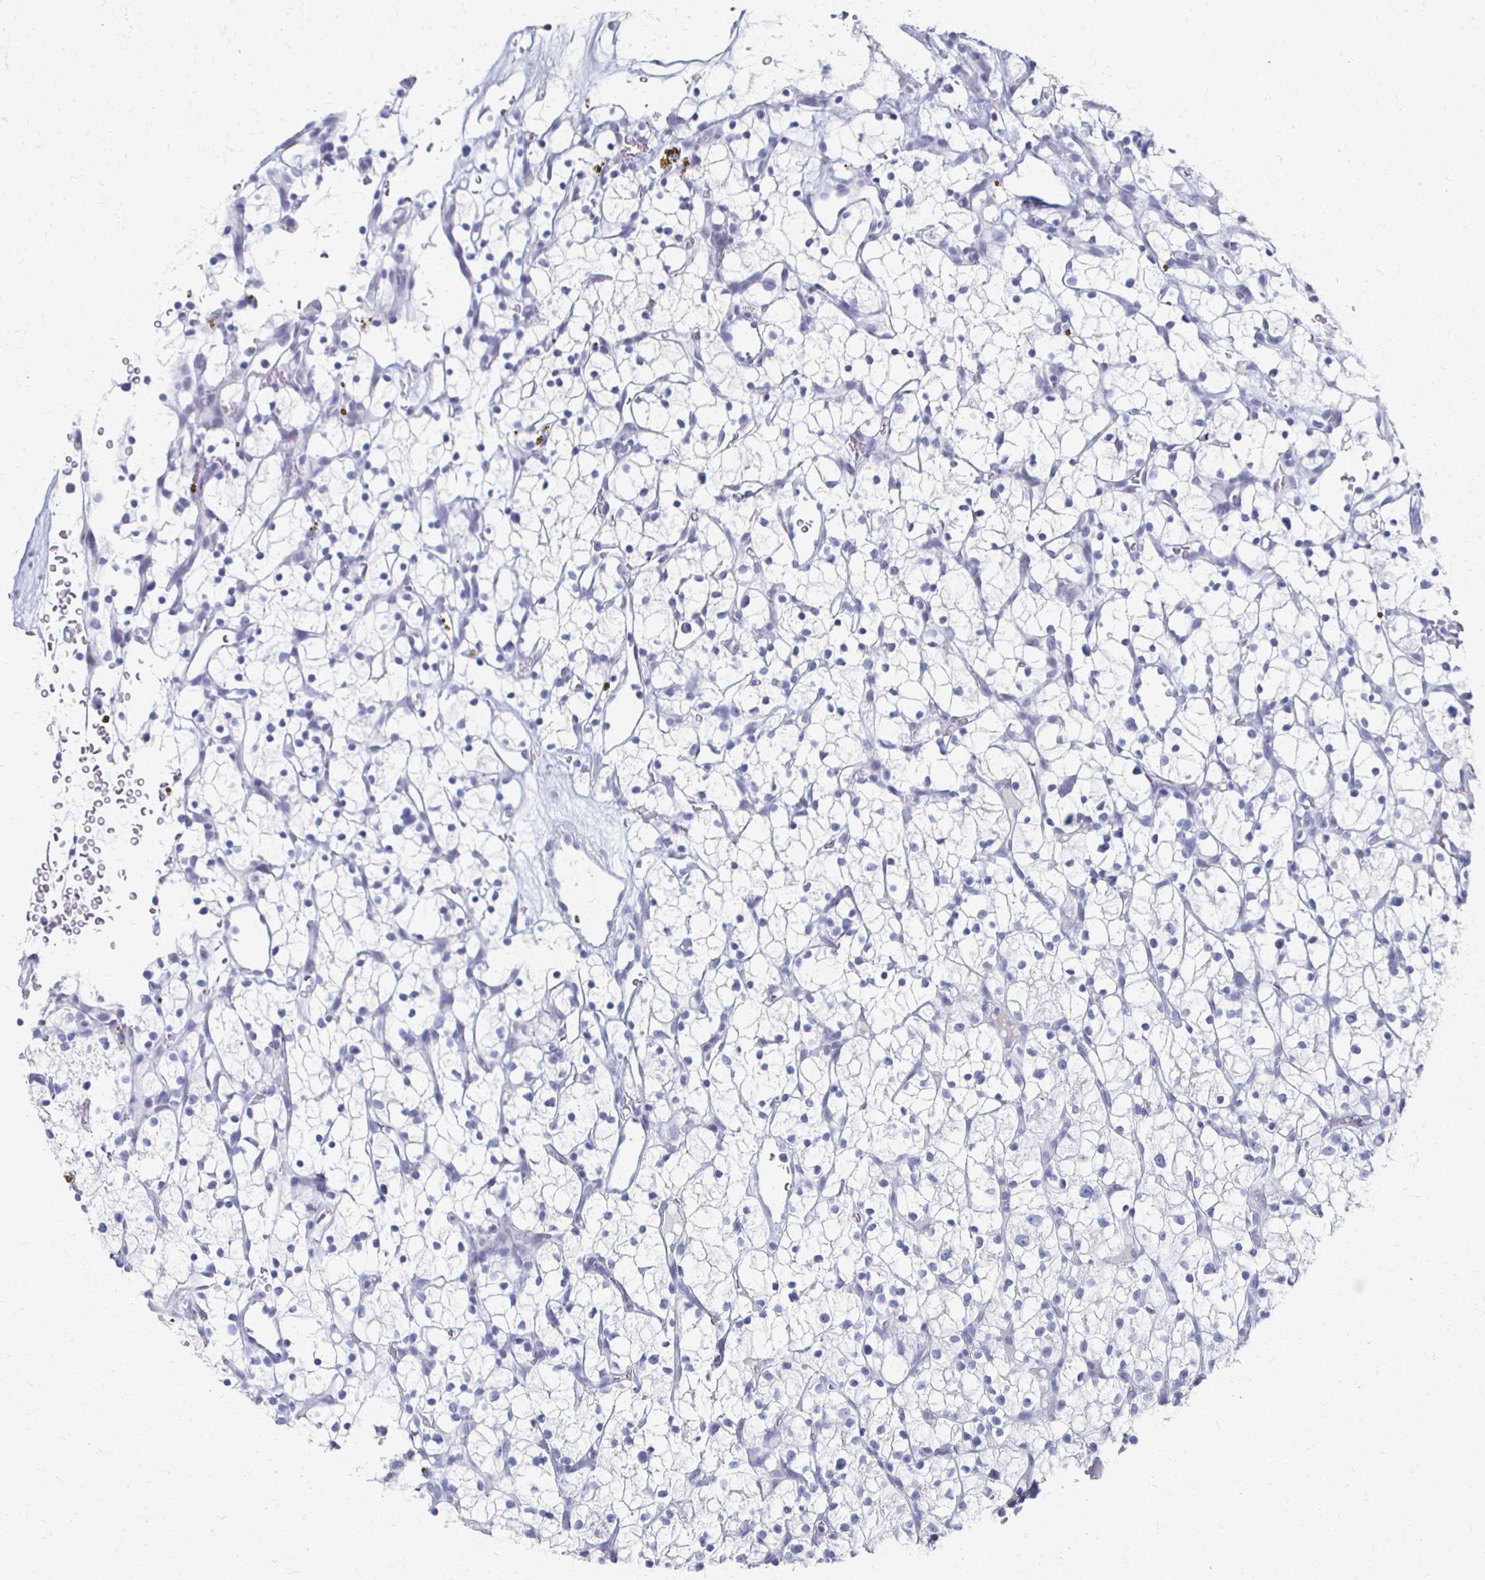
{"staining": {"intensity": "negative", "quantity": "none", "location": "none"}, "tissue": "renal cancer", "cell_type": "Tumor cells", "image_type": "cancer", "snomed": [{"axis": "morphology", "description": "Adenocarcinoma, NOS"}, {"axis": "topography", "description": "Kidney"}], "caption": "This is a image of immunohistochemistry (IHC) staining of renal adenocarcinoma, which shows no staining in tumor cells. The staining was performed using DAB to visualize the protein expression in brown, while the nuclei were stained in blue with hematoxylin (Magnification: 20x).", "gene": "CXCR2", "patient": {"sex": "female", "age": 64}}